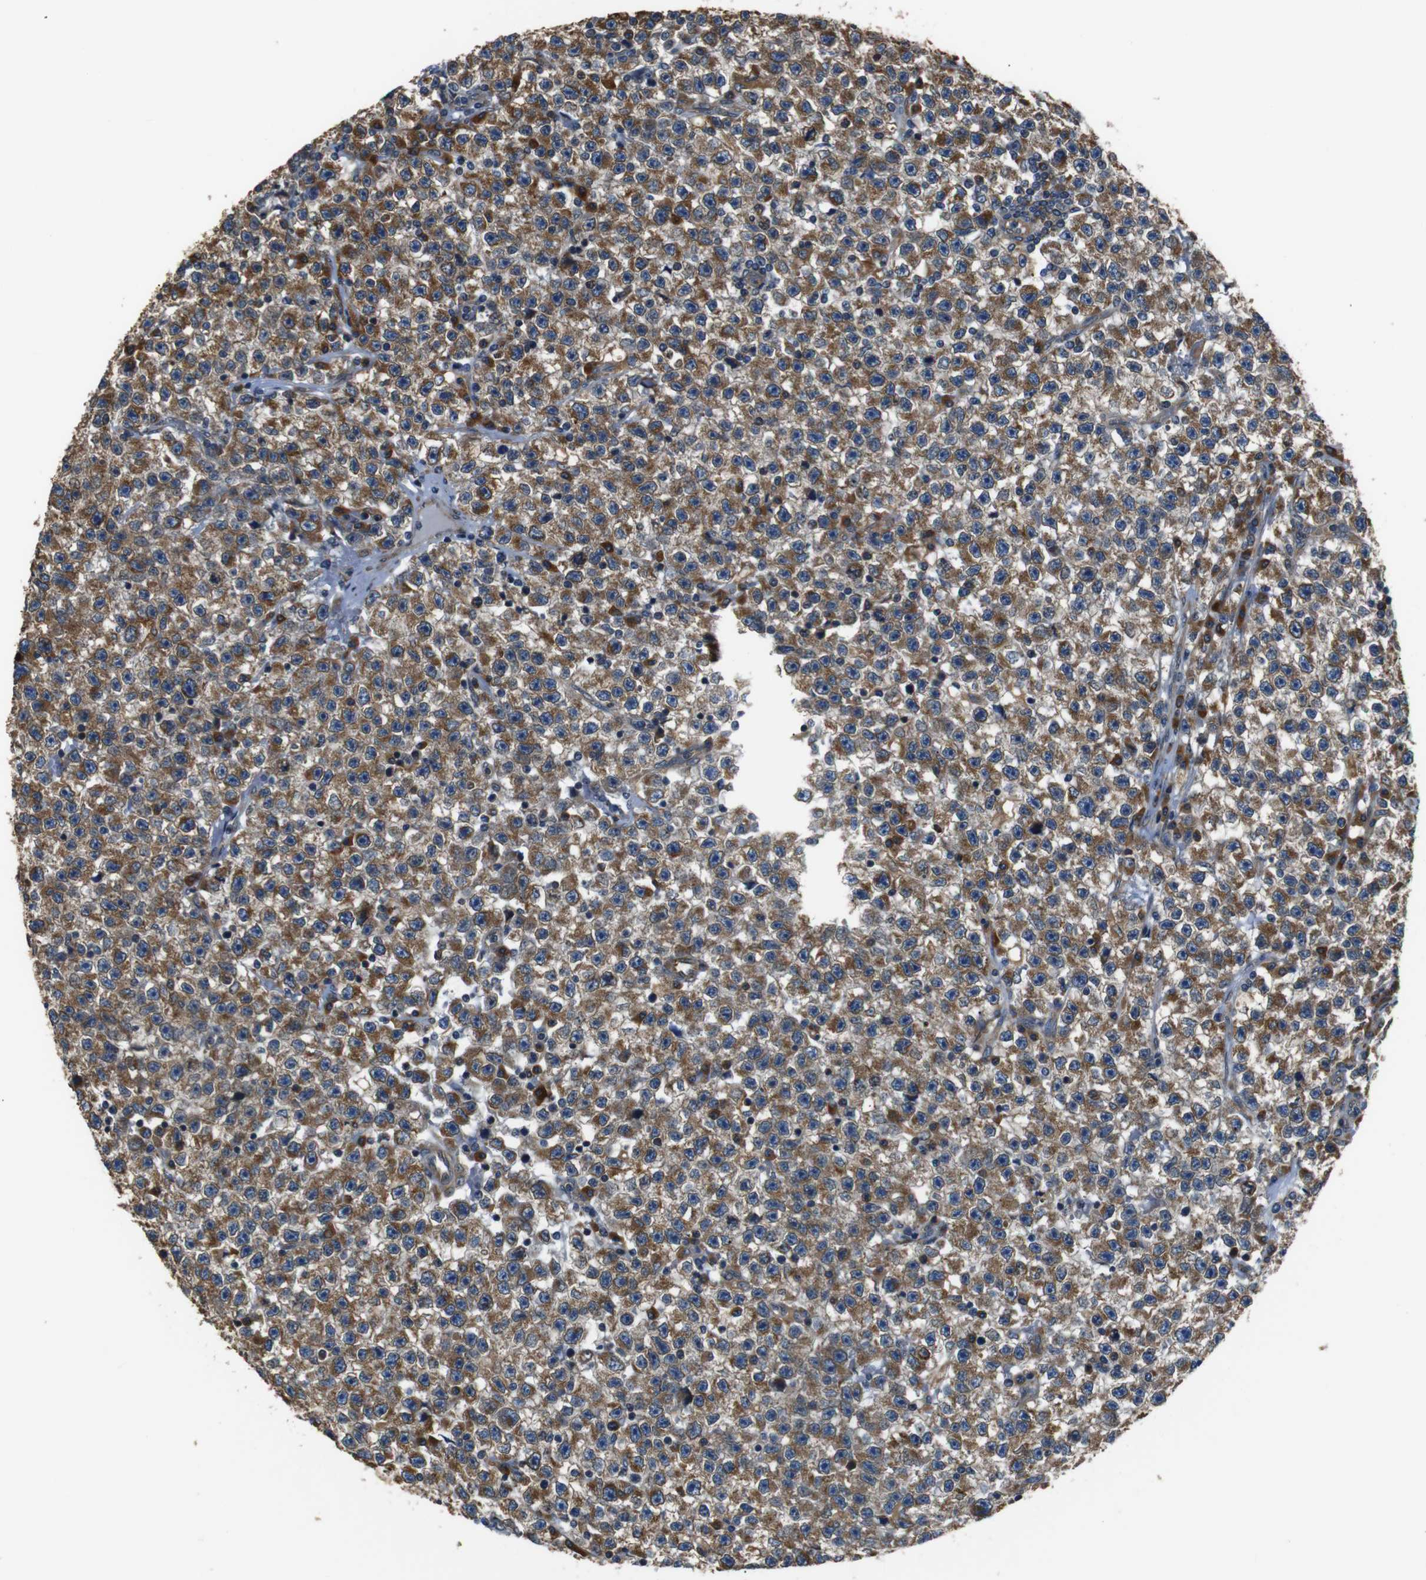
{"staining": {"intensity": "moderate", "quantity": ">75%", "location": "cytoplasmic/membranous"}, "tissue": "testis cancer", "cell_type": "Tumor cells", "image_type": "cancer", "snomed": [{"axis": "morphology", "description": "Seminoma, NOS"}, {"axis": "topography", "description": "Testis"}], "caption": "Testis cancer (seminoma) tissue demonstrates moderate cytoplasmic/membranous staining in about >75% of tumor cells", "gene": "TMED2", "patient": {"sex": "male", "age": 22}}